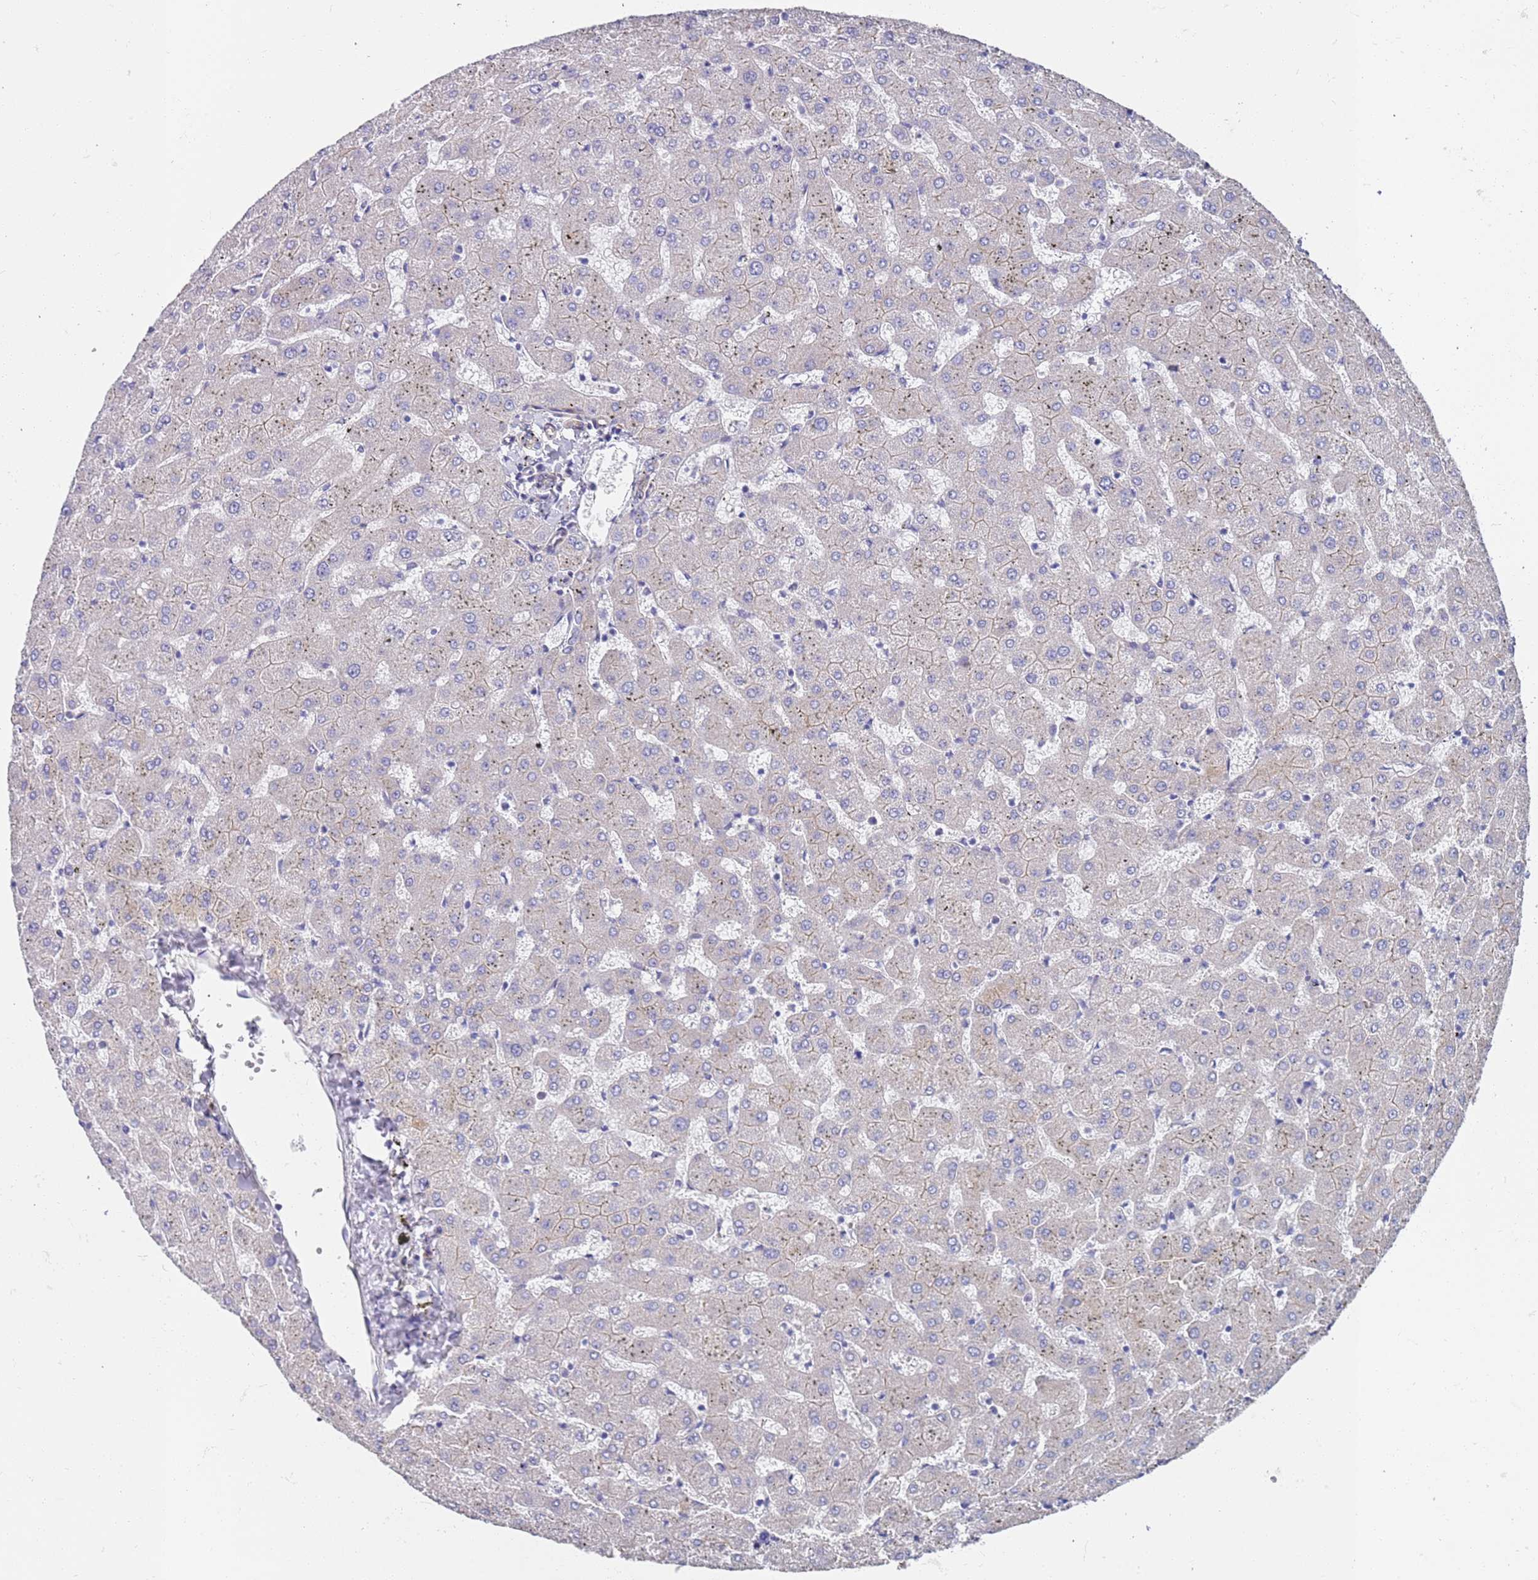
{"staining": {"intensity": "moderate", "quantity": "25%-75%", "location": "cytoplasmic/membranous"}, "tissue": "liver", "cell_type": "Cholangiocytes", "image_type": "normal", "snomed": [{"axis": "morphology", "description": "Normal tissue, NOS"}, {"axis": "topography", "description": "Liver"}], "caption": "This is a micrograph of immunohistochemistry staining of normal liver, which shows moderate staining in the cytoplasmic/membranous of cholangiocytes.", "gene": "JAKMIP2", "patient": {"sex": "female", "age": 63}}